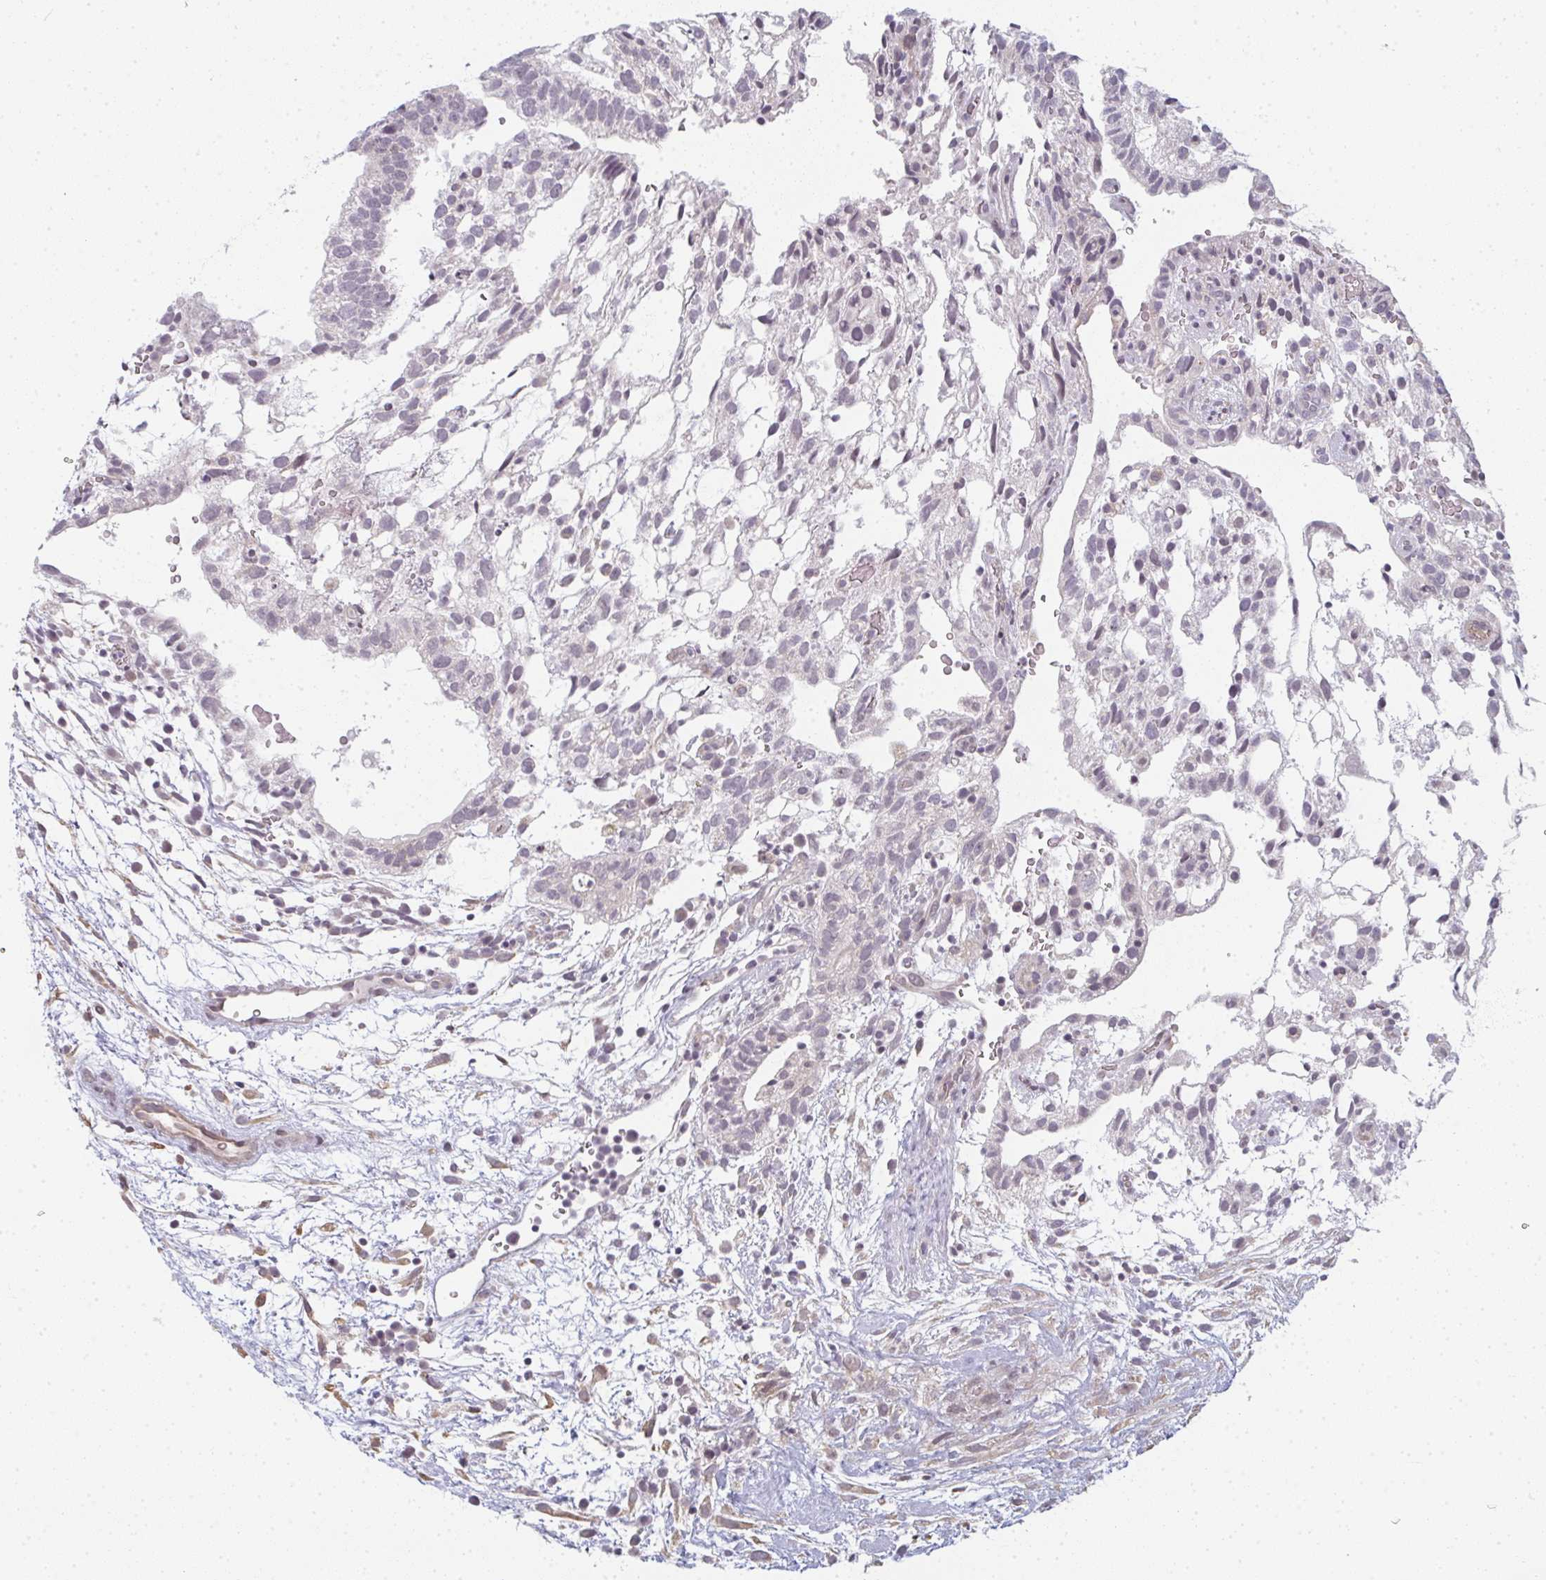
{"staining": {"intensity": "negative", "quantity": "none", "location": "none"}, "tissue": "testis cancer", "cell_type": "Tumor cells", "image_type": "cancer", "snomed": [{"axis": "morphology", "description": "Carcinoma, Embryonal, NOS"}, {"axis": "topography", "description": "Testis"}], "caption": "Tumor cells are negative for protein expression in human testis cancer (embryonal carcinoma).", "gene": "RBBP6", "patient": {"sex": "male", "age": 32}}